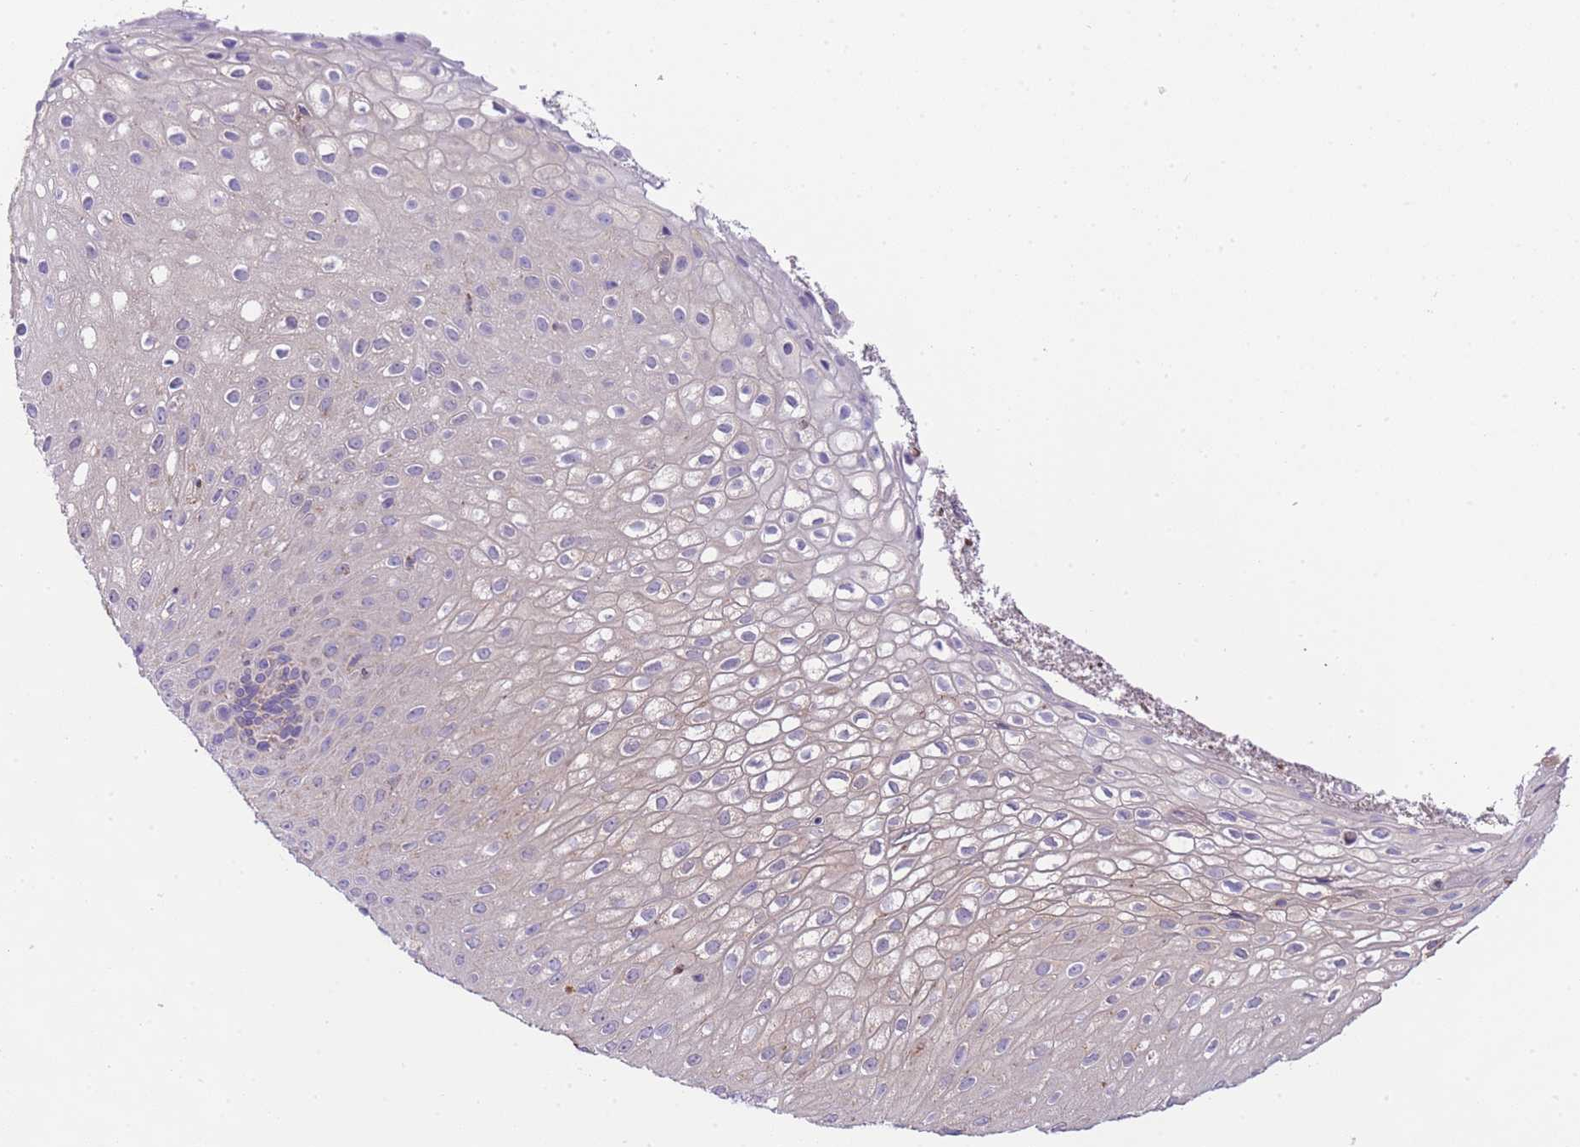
{"staining": {"intensity": "negative", "quantity": "none", "location": "none"}, "tissue": "skin", "cell_type": "Epidermal cells", "image_type": "normal", "snomed": [{"axis": "morphology", "description": "Normal tissue, NOS"}, {"axis": "topography", "description": "Anal"}], "caption": "Photomicrograph shows no significant protein staining in epidermal cells of normal skin. (DAB IHC with hematoxylin counter stain).", "gene": "ST3GAL3", "patient": {"sex": "male", "age": 80}}